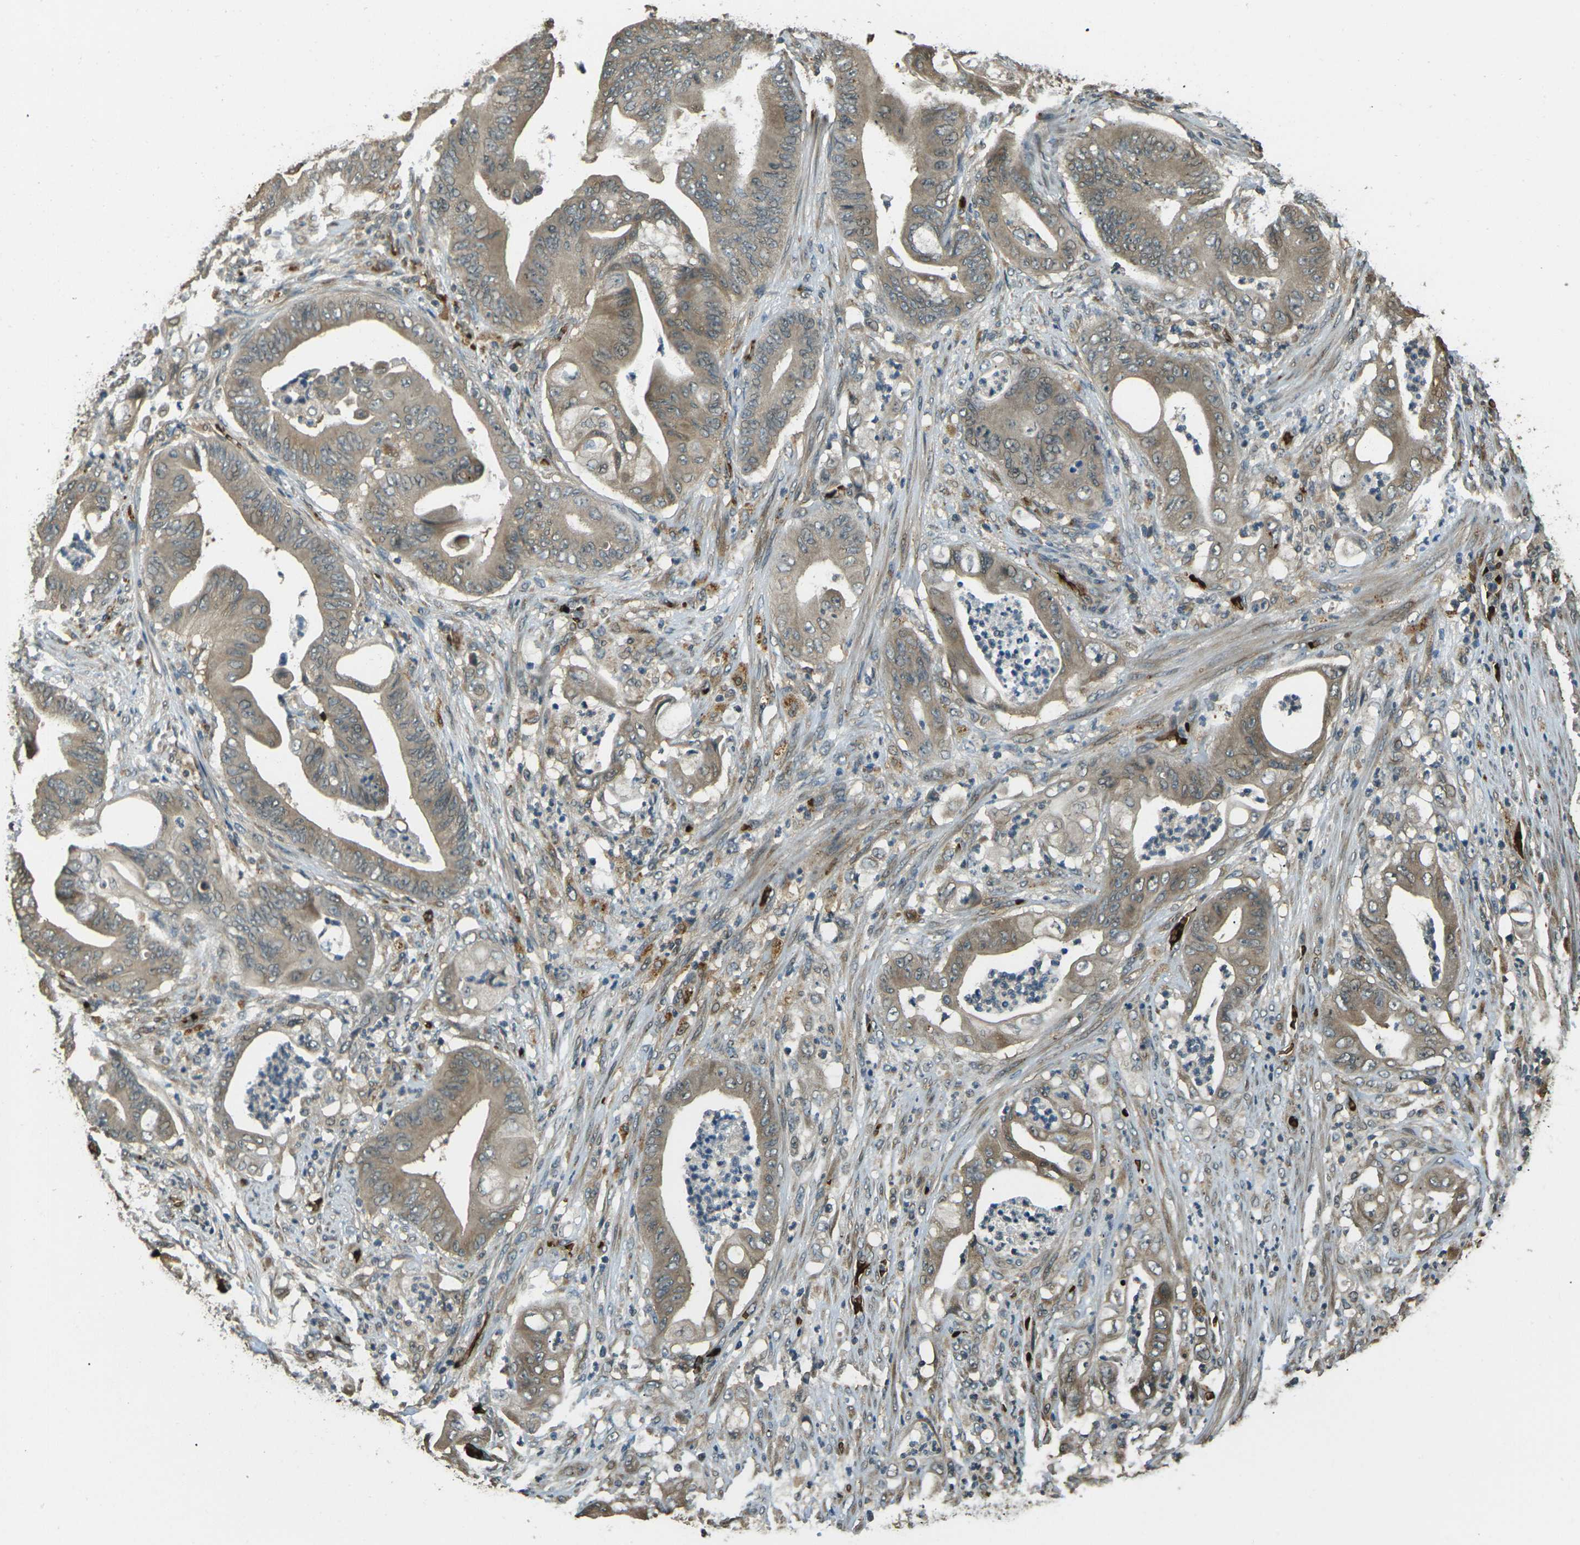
{"staining": {"intensity": "weak", "quantity": ">75%", "location": "cytoplasmic/membranous"}, "tissue": "stomach cancer", "cell_type": "Tumor cells", "image_type": "cancer", "snomed": [{"axis": "morphology", "description": "Adenocarcinoma, NOS"}, {"axis": "topography", "description": "Stomach"}], "caption": "This photomicrograph displays stomach cancer (adenocarcinoma) stained with immunohistochemistry to label a protein in brown. The cytoplasmic/membranous of tumor cells show weak positivity for the protein. Nuclei are counter-stained blue.", "gene": "TOR1A", "patient": {"sex": "female", "age": 73}}